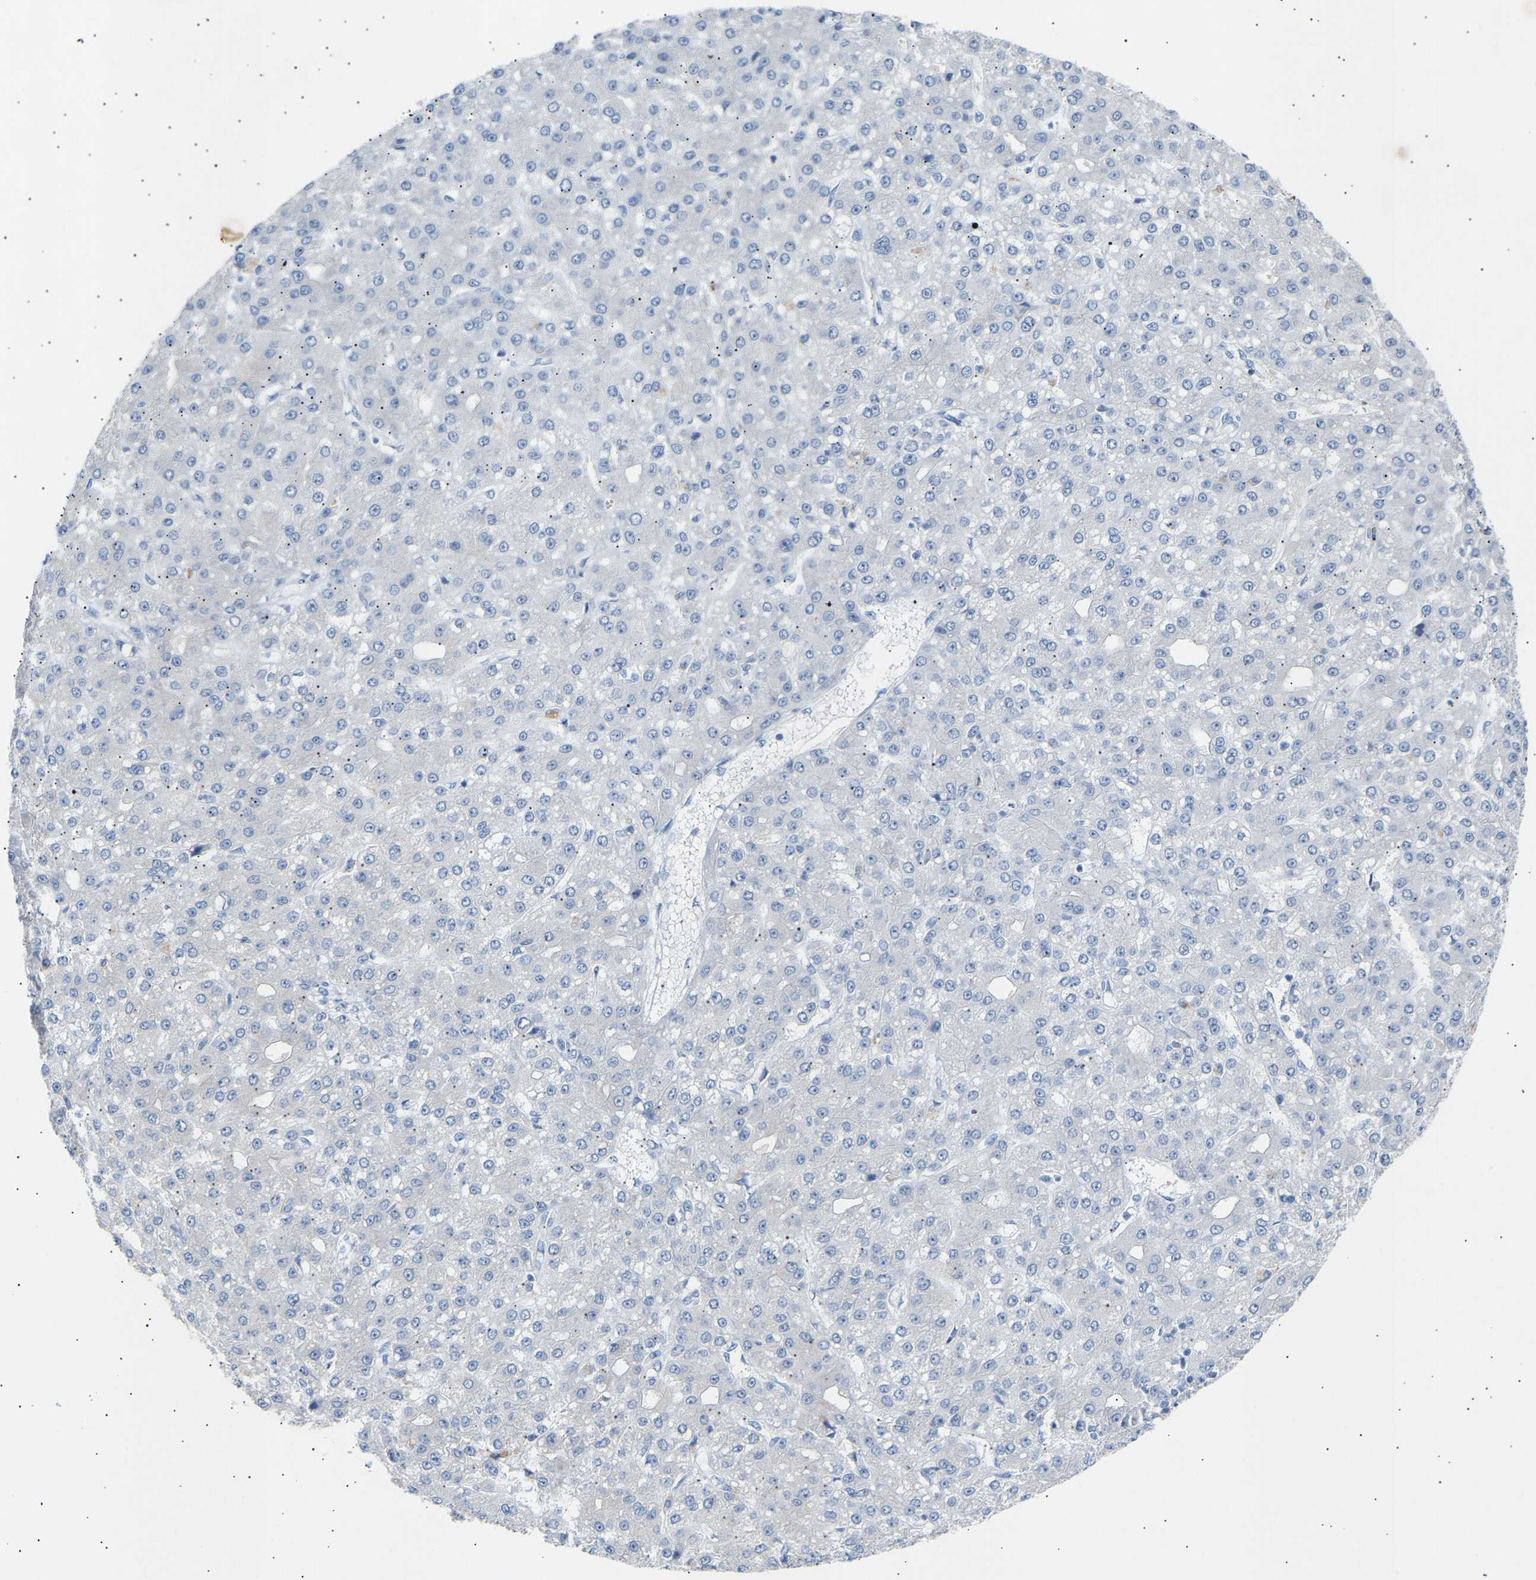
{"staining": {"intensity": "negative", "quantity": "none", "location": "none"}, "tissue": "liver cancer", "cell_type": "Tumor cells", "image_type": "cancer", "snomed": [{"axis": "morphology", "description": "Carcinoma, Hepatocellular, NOS"}, {"axis": "topography", "description": "Liver"}], "caption": "DAB immunohistochemical staining of human liver cancer (hepatocellular carcinoma) displays no significant staining in tumor cells. (DAB immunohistochemistry (IHC) visualized using brightfield microscopy, high magnification).", "gene": "PEX1", "patient": {"sex": "male", "age": 67}}